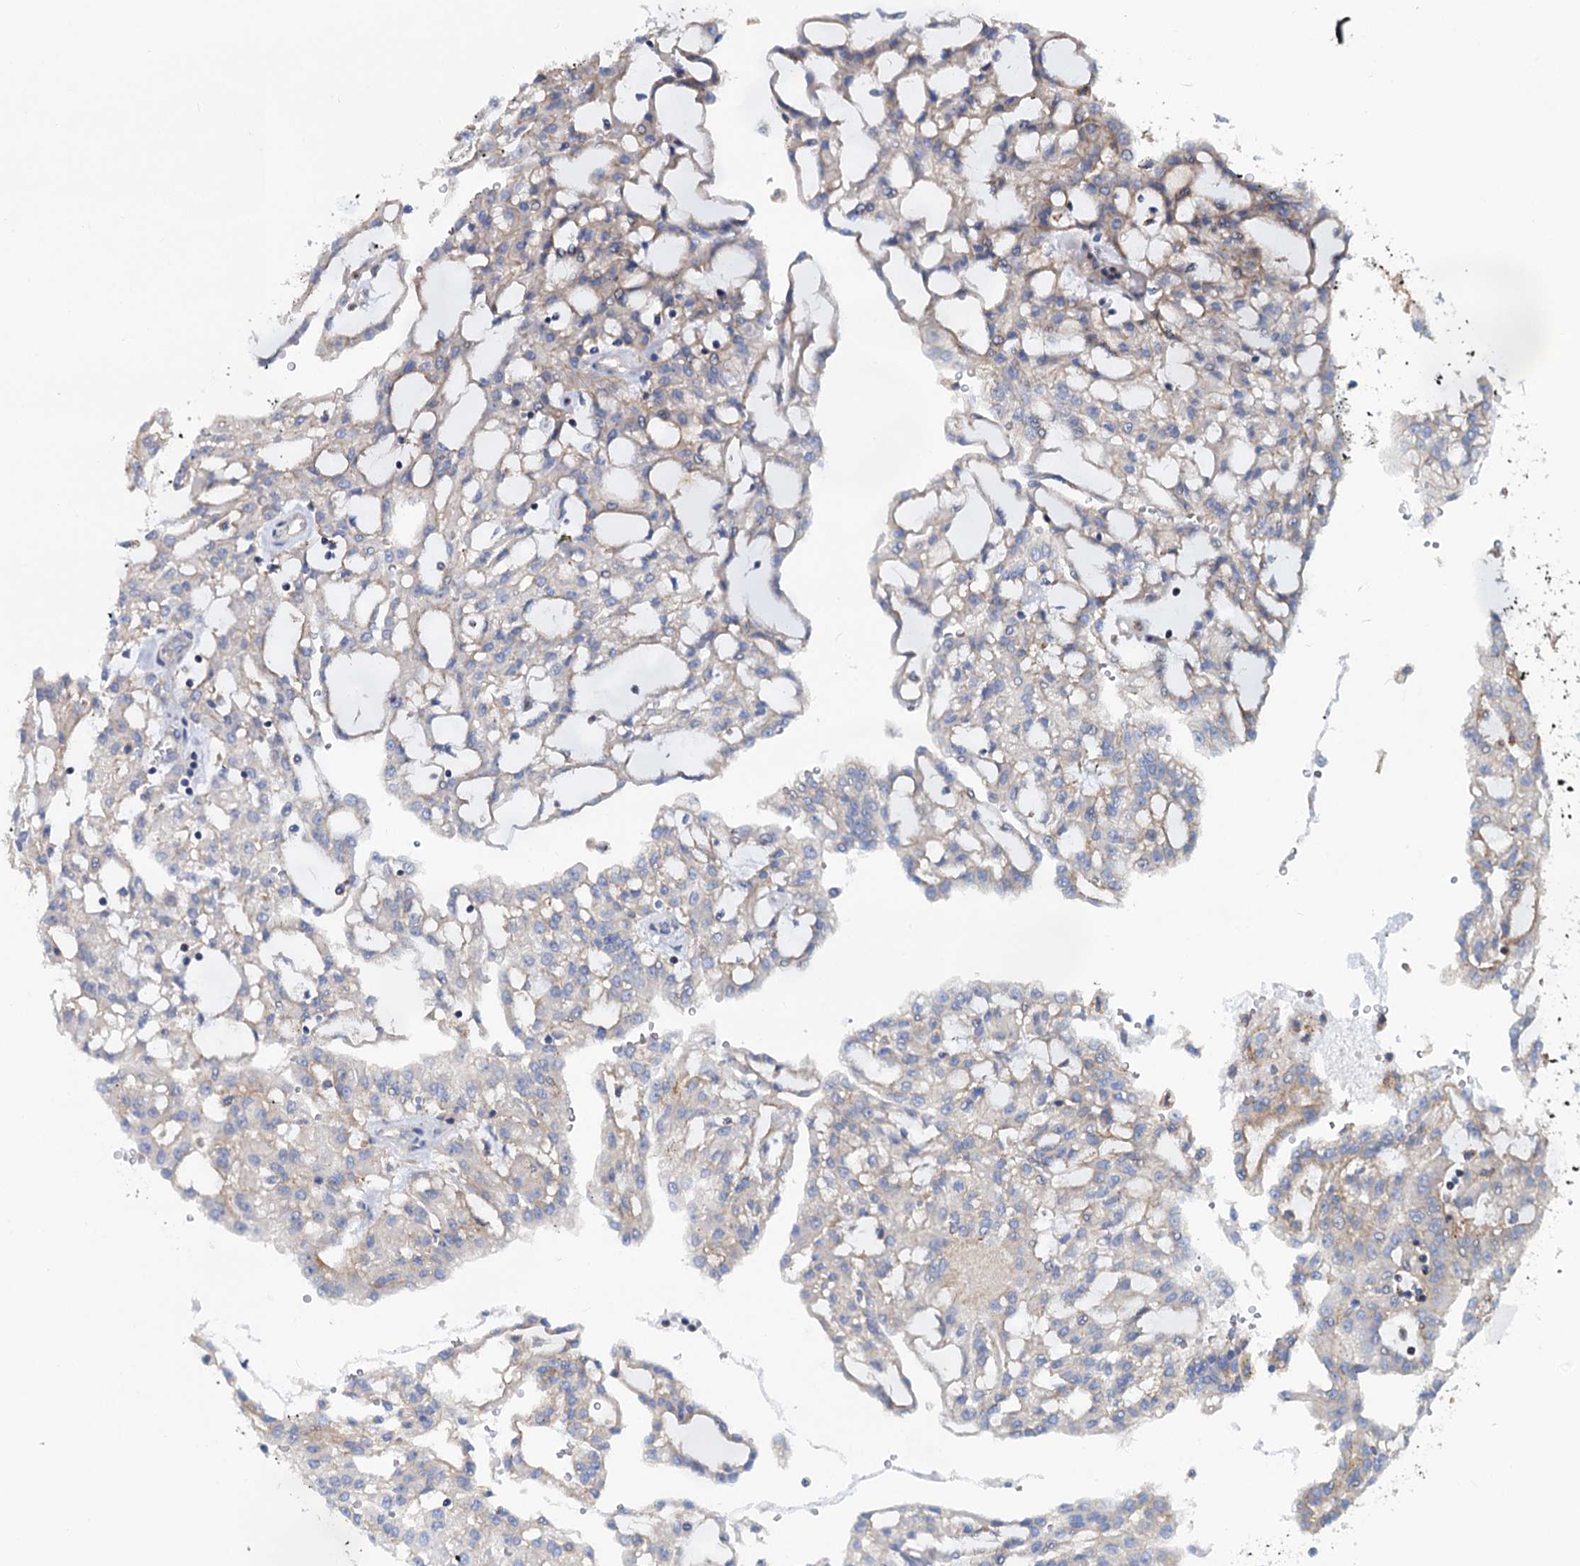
{"staining": {"intensity": "negative", "quantity": "none", "location": "none"}, "tissue": "renal cancer", "cell_type": "Tumor cells", "image_type": "cancer", "snomed": [{"axis": "morphology", "description": "Adenocarcinoma, NOS"}, {"axis": "topography", "description": "Kidney"}], "caption": "This image is of adenocarcinoma (renal) stained with immunohistochemistry to label a protein in brown with the nuclei are counter-stained blue. There is no positivity in tumor cells.", "gene": "PSEN1", "patient": {"sex": "male", "age": 63}}